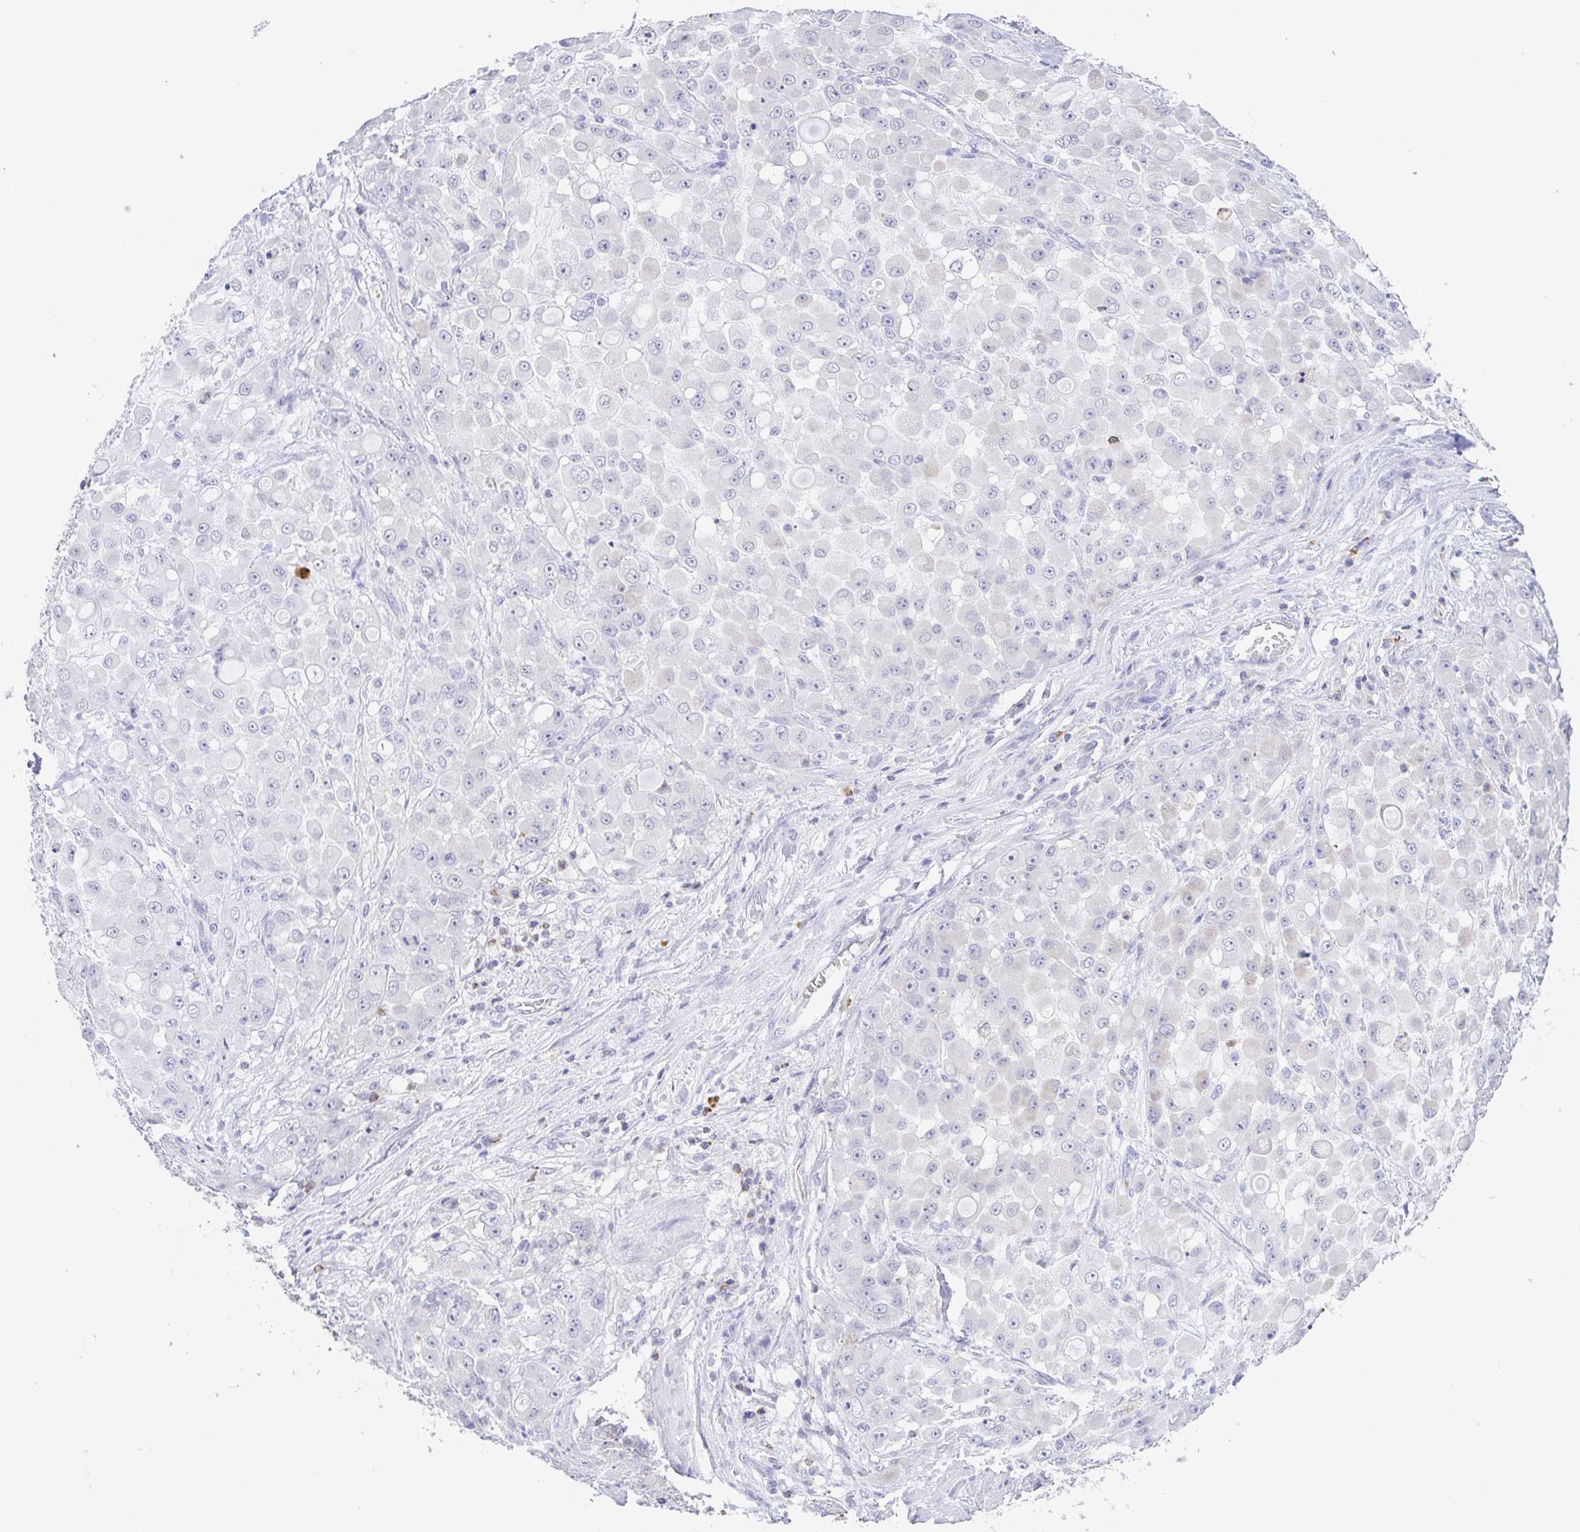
{"staining": {"intensity": "negative", "quantity": "none", "location": "none"}, "tissue": "stomach cancer", "cell_type": "Tumor cells", "image_type": "cancer", "snomed": [{"axis": "morphology", "description": "Adenocarcinoma, NOS"}, {"axis": "topography", "description": "Stomach"}], "caption": "This is an immunohistochemistry photomicrograph of human stomach adenocarcinoma. There is no expression in tumor cells.", "gene": "PGLYRP1", "patient": {"sex": "female", "age": 76}}